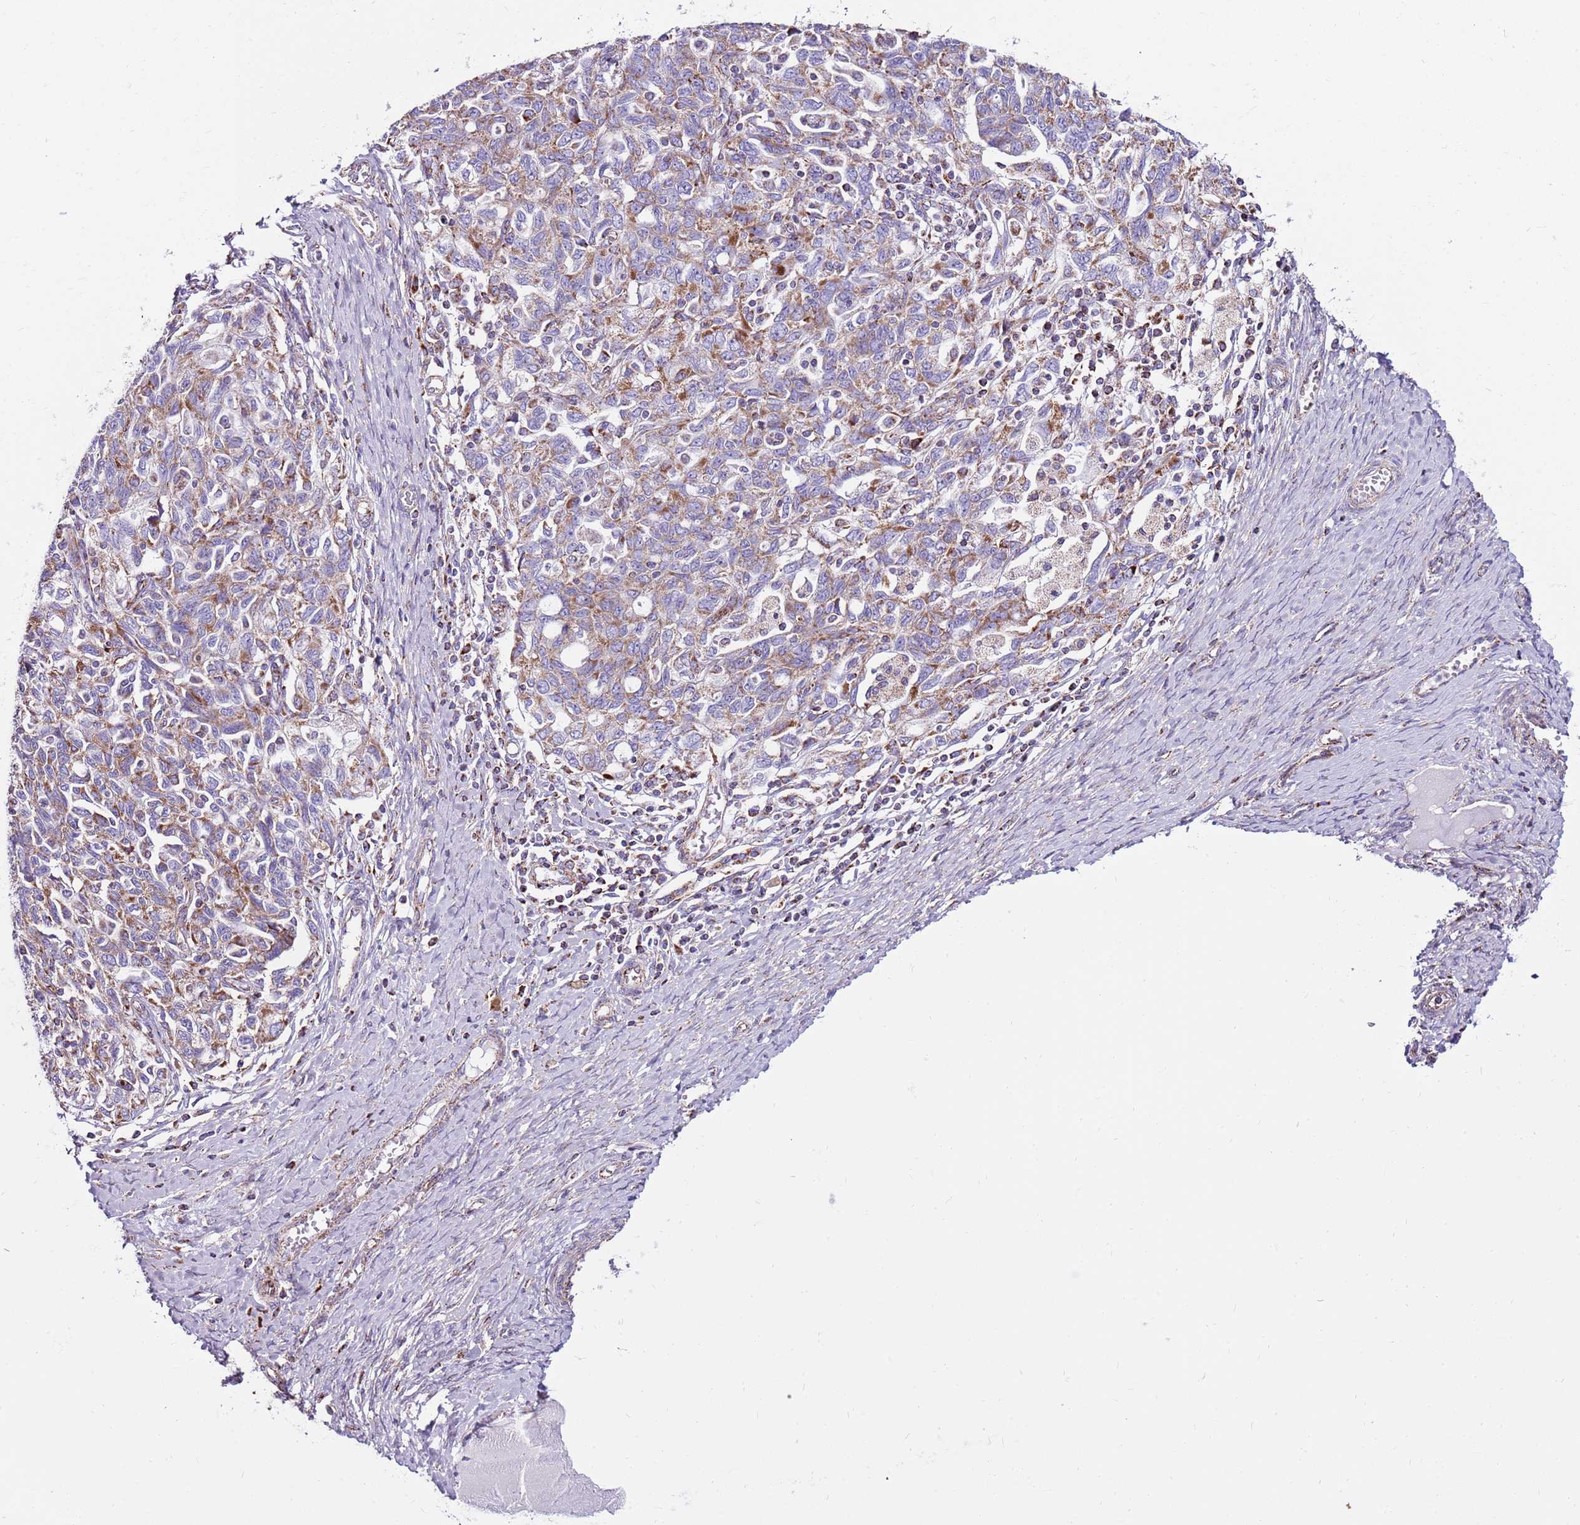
{"staining": {"intensity": "moderate", "quantity": "25%-75%", "location": "cytoplasmic/membranous"}, "tissue": "ovarian cancer", "cell_type": "Tumor cells", "image_type": "cancer", "snomed": [{"axis": "morphology", "description": "Carcinoma, NOS"}, {"axis": "morphology", "description": "Cystadenocarcinoma, serous, NOS"}, {"axis": "topography", "description": "Ovary"}], "caption": "A medium amount of moderate cytoplasmic/membranous staining is identified in approximately 25%-75% of tumor cells in ovarian carcinoma tissue. (IHC, brightfield microscopy, high magnification).", "gene": "HECTD4", "patient": {"sex": "female", "age": 69}}